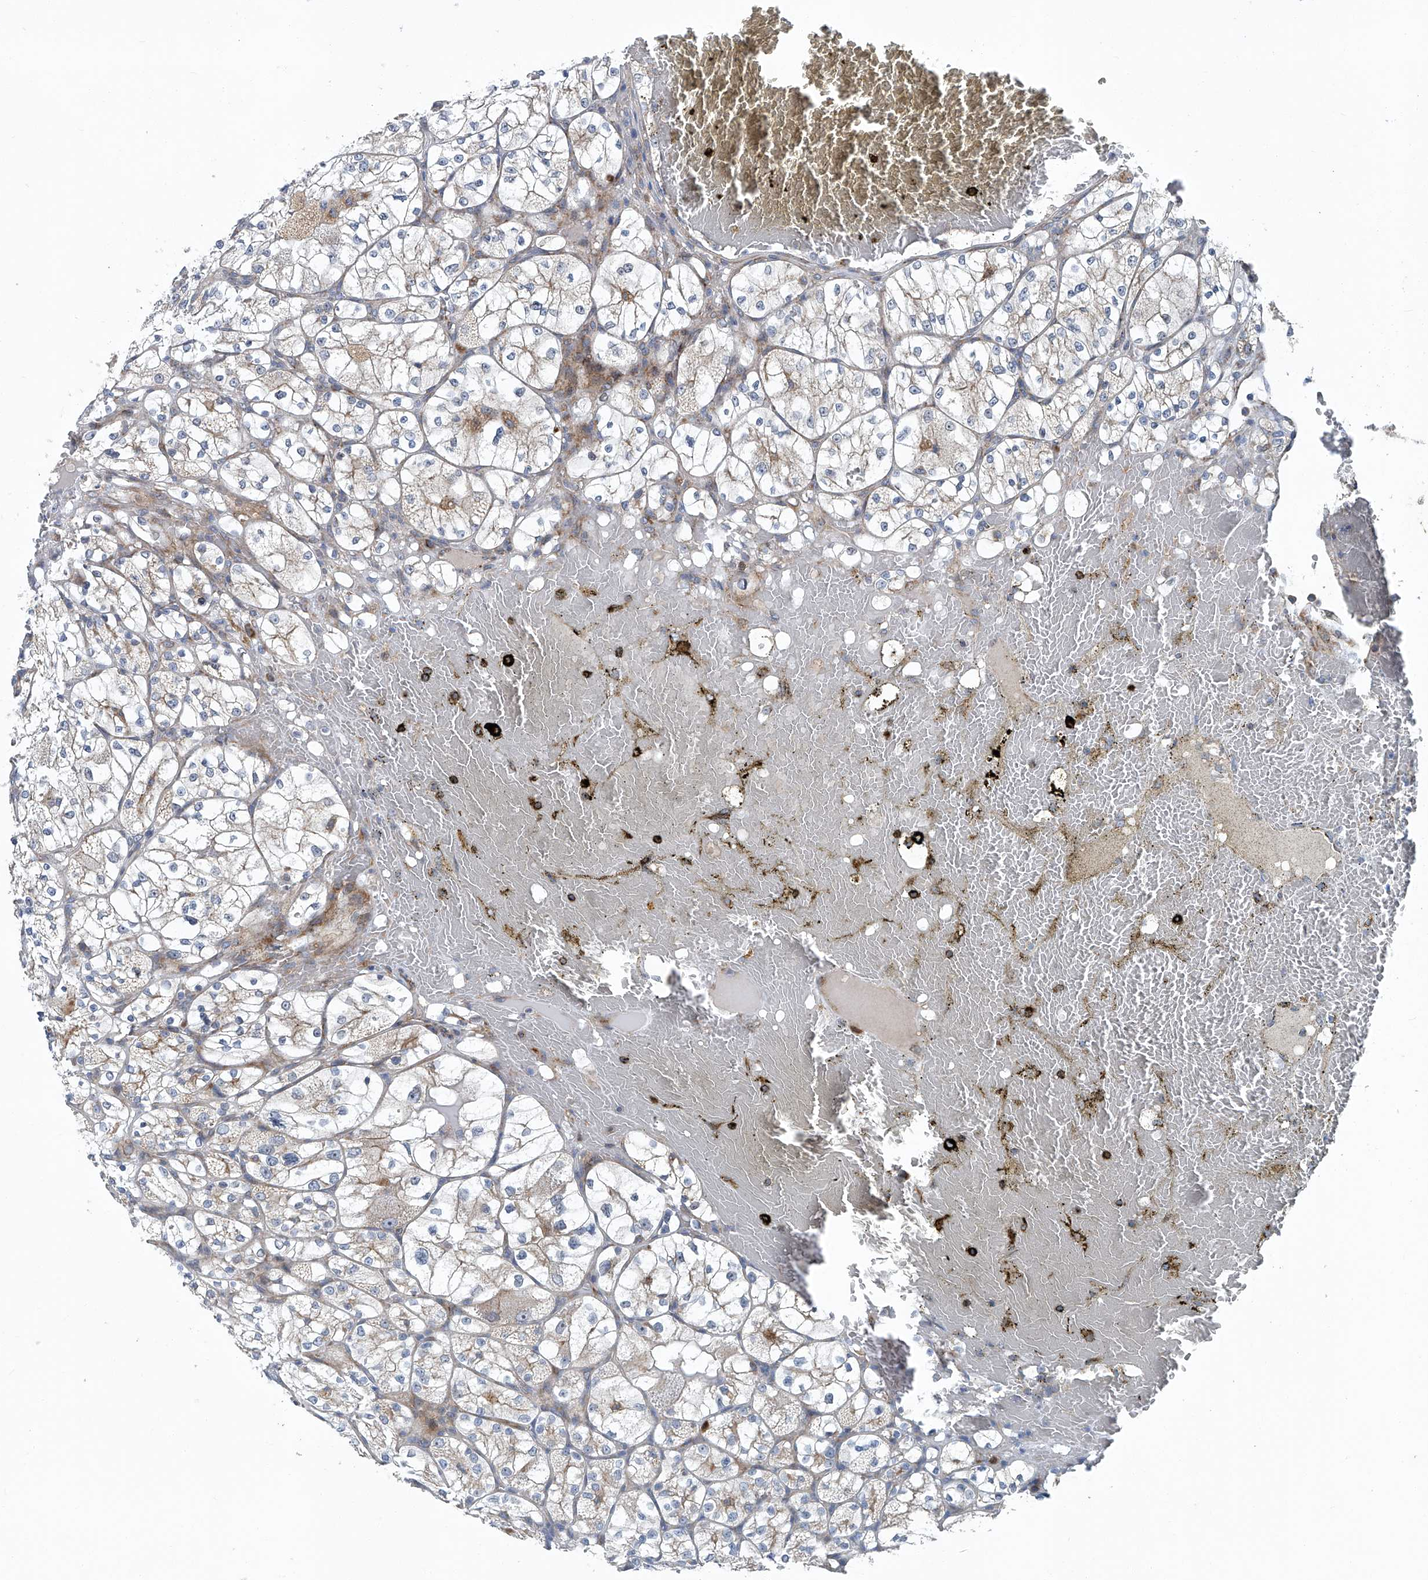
{"staining": {"intensity": "weak", "quantity": "<25%", "location": "cytoplasmic/membranous"}, "tissue": "renal cancer", "cell_type": "Tumor cells", "image_type": "cancer", "snomed": [{"axis": "morphology", "description": "Adenocarcinoma, NOS"}, {"axis": "topography", "description": "Kidney"}], "caption": "Tumor cells show no significant expression in adenocarcinoma (renal).", "gene": "GPR132", "patient": {"sex": "female", "age": 69}}